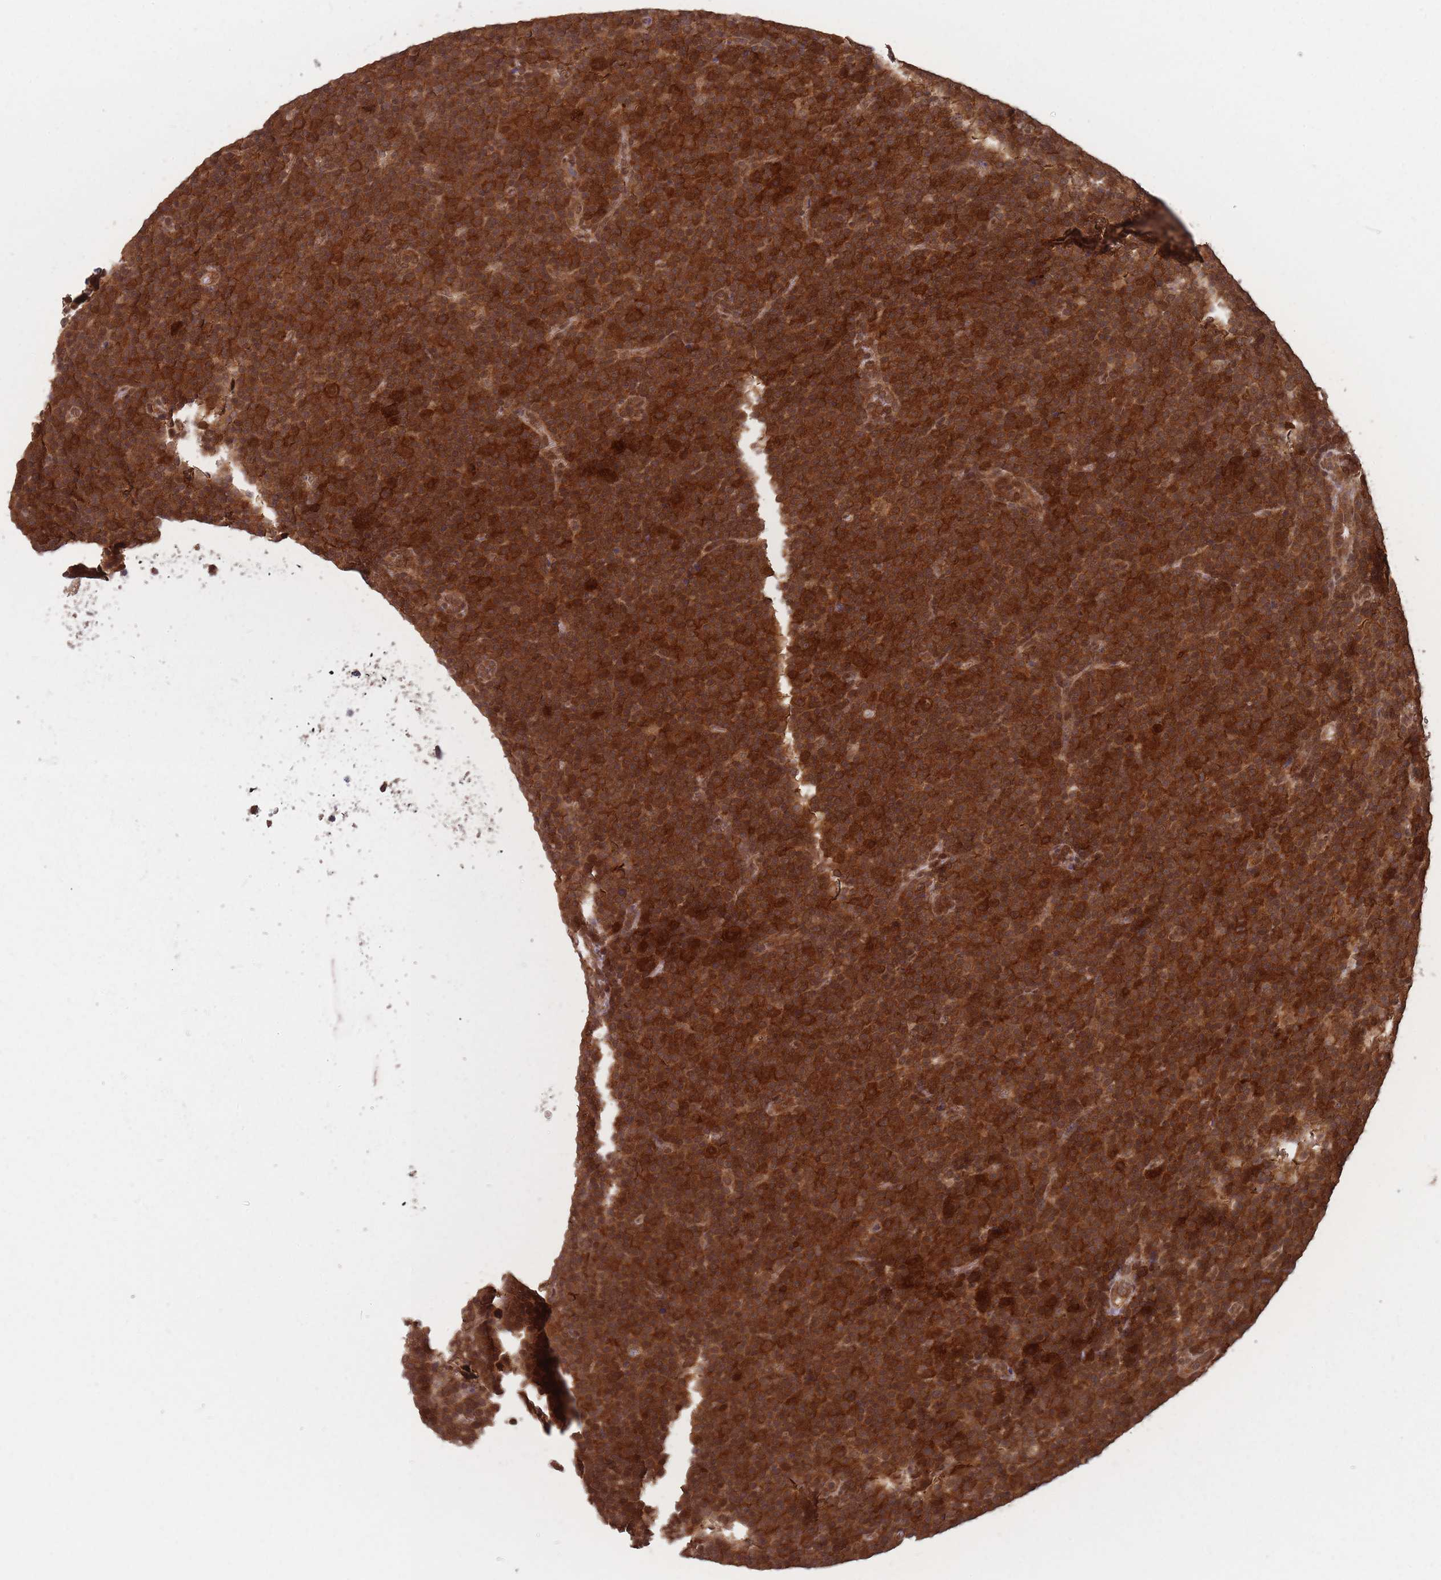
{"staining": {"intensity": "strong", "quantity": ">75%", "location": "cytoplasmic/membranous,nuclear"}, "tissue": "lymphoma", "cell_type": "Tumor cells", "image_type": "cancer", "snomed": [{"axis": "morphology", "description": "Malignant lymphoma, non-Hodgkin's type, Low grade"}, {"axis": "topography", "description": "Lymph node"}], "caption": "Lymphoma stained for a protein (brown) demonstrates strong cytoplasmic/membranous and nuclear positive staining in about >75% of tumor cells.", "gene": "PPP6R3", "patient": {"sex": "female", "age": 67}}